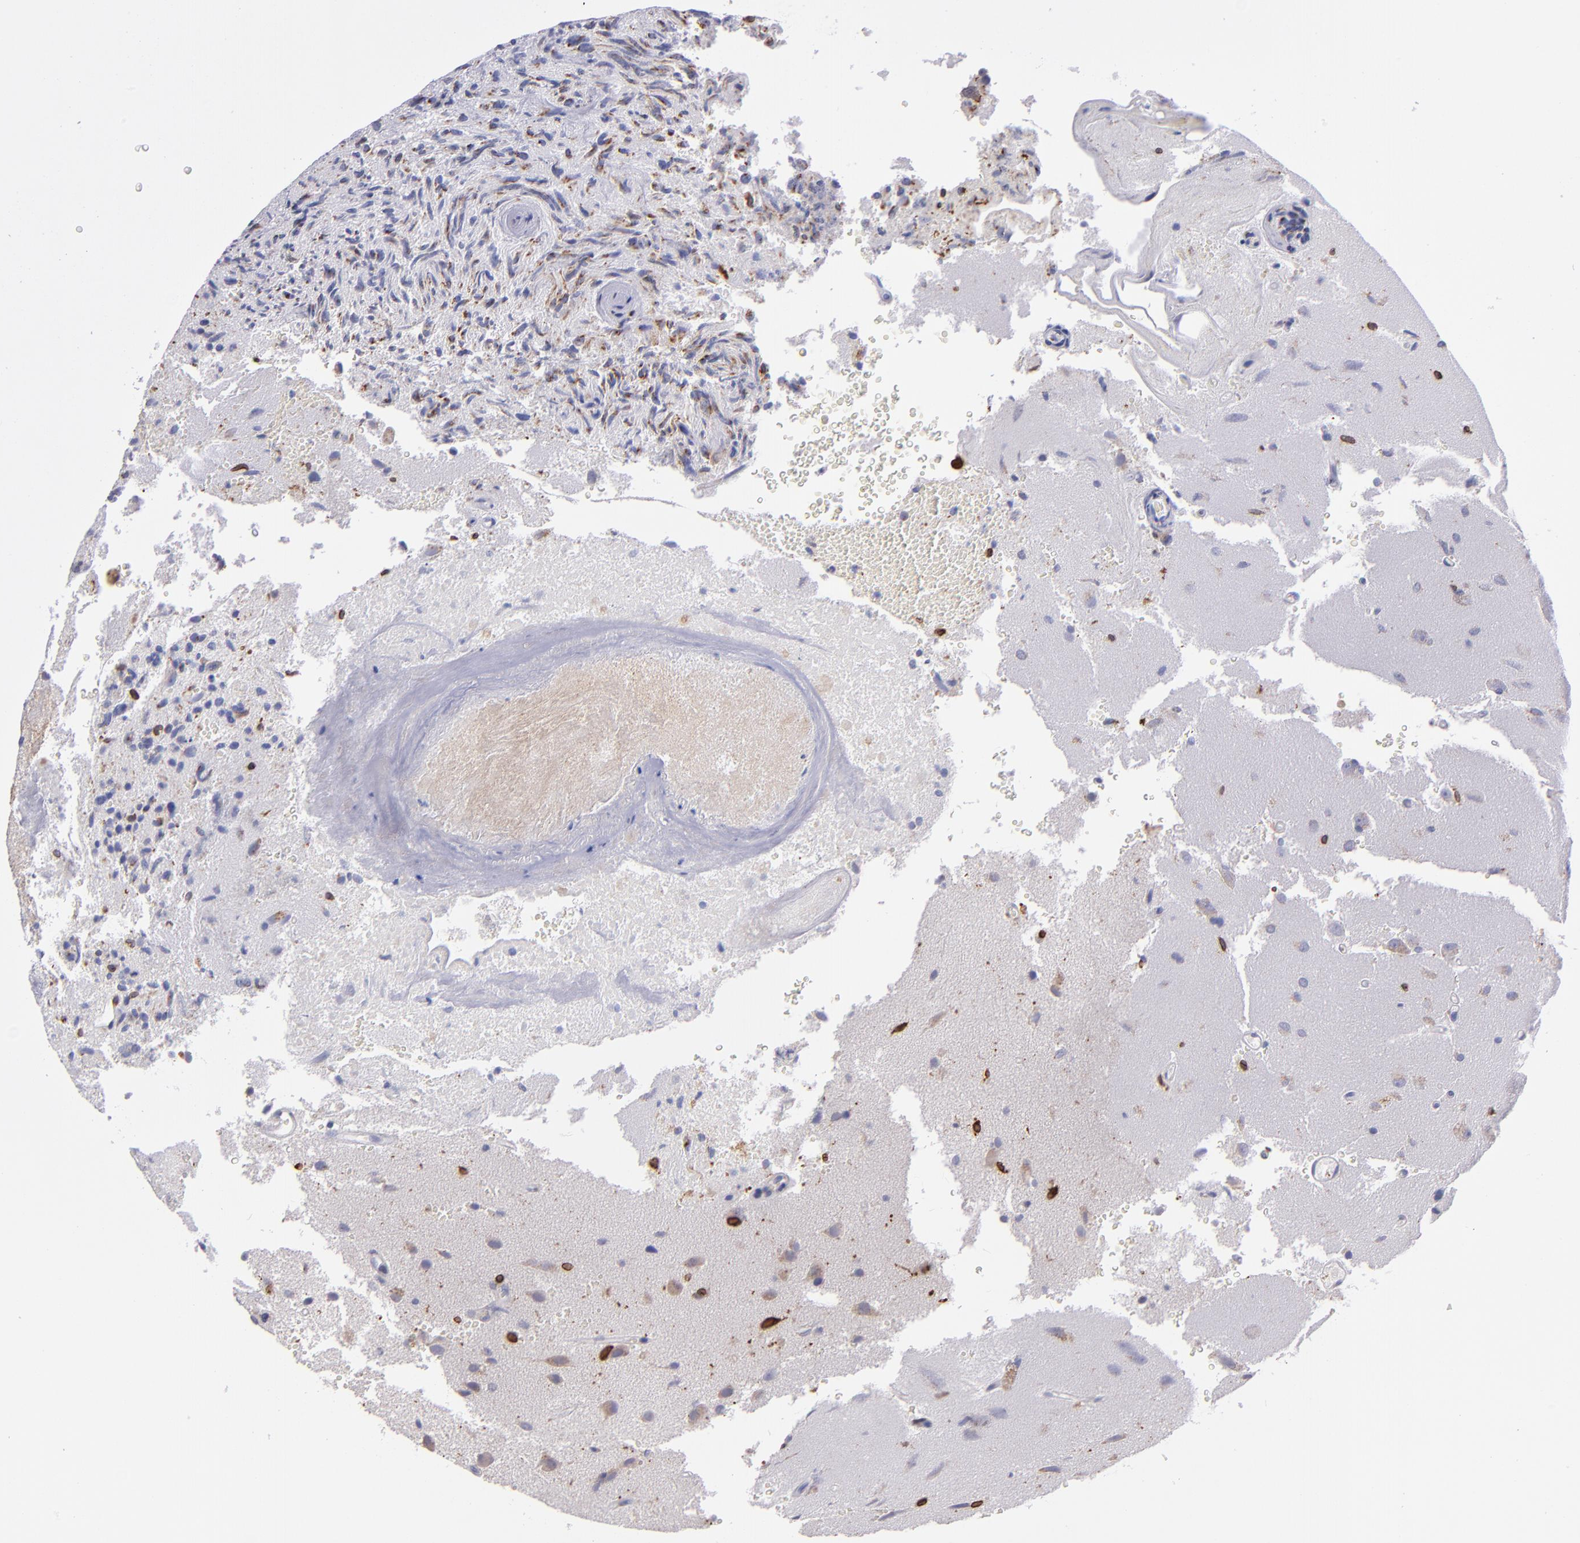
{"staining": {"intensity": "weak", "quantity": "<25%", "location": "cytoplasmic/membranous,nuclear"}, "tissue": "glioma", "cell_type": "Tumor cells", "image_type": "cancer", "snomed": [{"axis": "morphology", "description": "Normal tissue, NOS"}, {"axis": "morphology", "description": "Glioma, malignant, High grade"}, {"axis": "topography", "description": "Cerebral cortex"}], "caption": "An immunohistochemistry image of glioma is shown. There is no staining in tumor cells of glioma.", "gene": "PTGS1", "patient": {"sex": "male", "age": 75}}